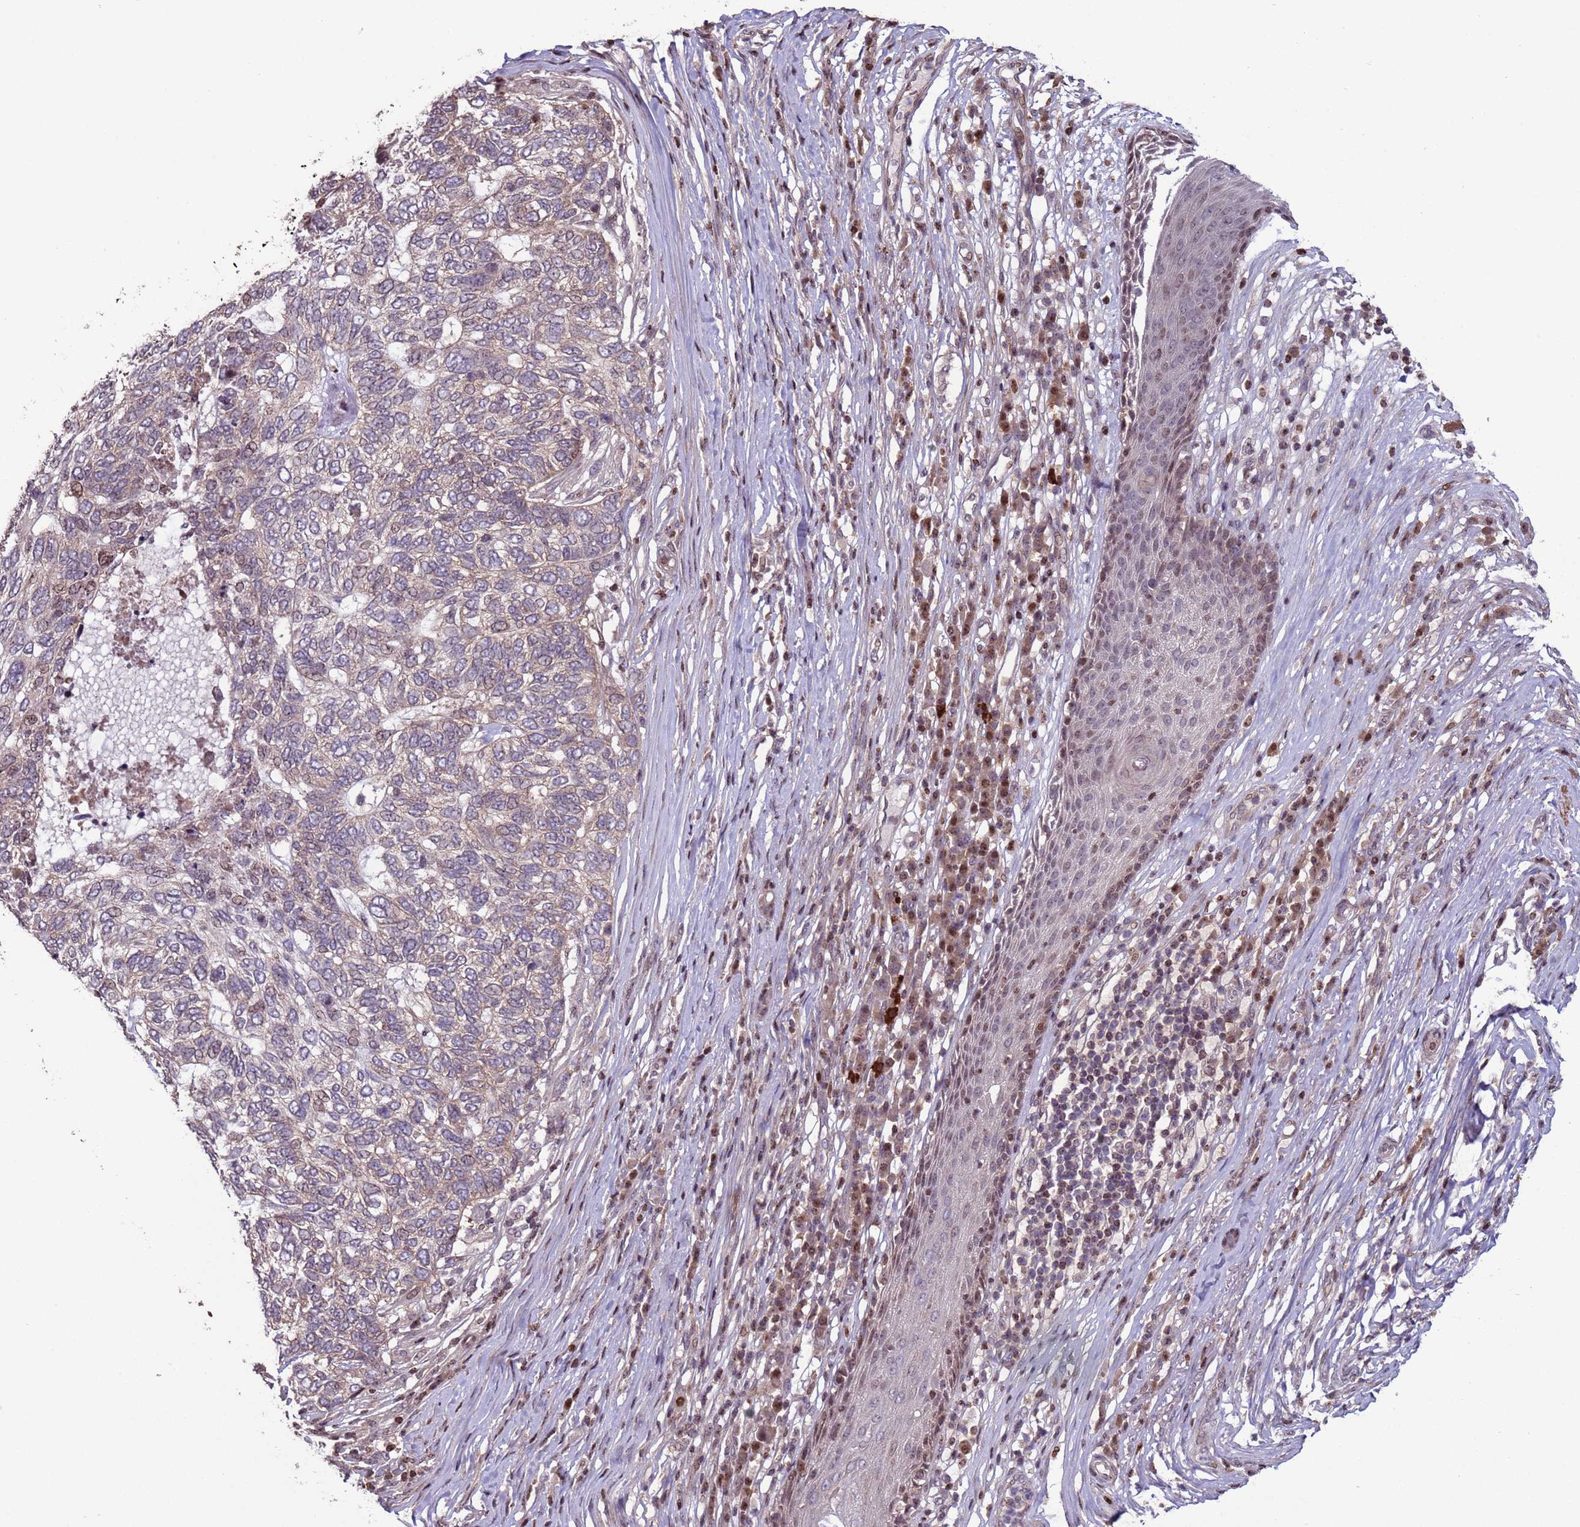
{"staining": {"intensity": "negative", "quantity": "none", "location": "none"}, "tissue": "skin cancer", "cell_type": "Tumor cells", "image_type": "cancer", "snomed": [{"axis": "morphology", "description": "Basal cell carcinoma"}, {"axis": "topography", "description": "Skin"}], "caption": "DAB (3,3'-diaminobenzidine) immunohistochemical staining of basal cell carcinoma (skin) demonstrates no significant positivity in tumor cells.", "gene": "HGH1", "patient": {"sex": "female", "age": 65}}